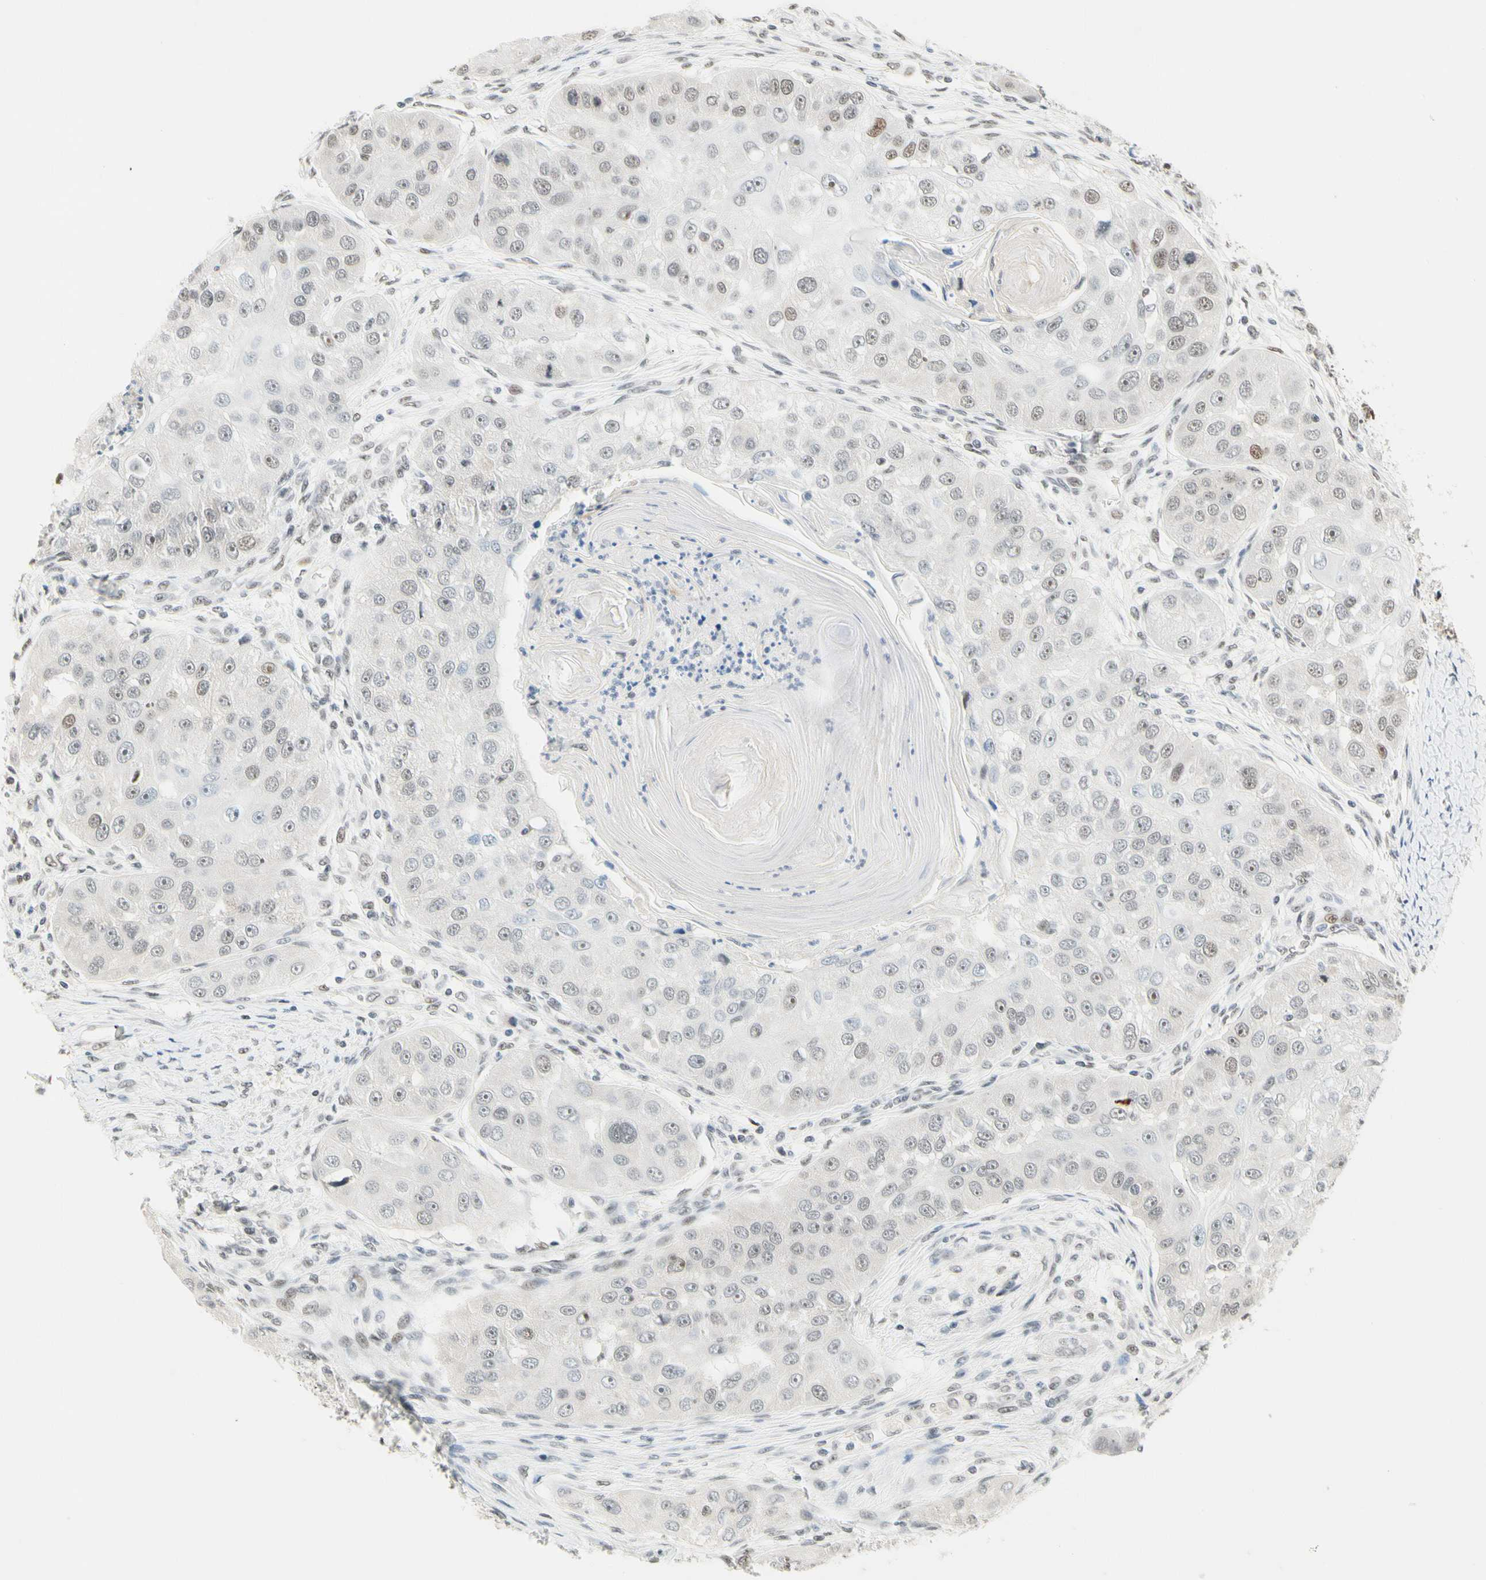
{"staining": {"intensity": "weak", "quantity": "25%-75%", "location": "nuclear"}, "tissue": "head and neck cancer", "cell_type": "Tumor cells", "image_type": "cancer", "snomed": [{"axis": "morphology", "description": "Normal tissue, NOS"}, {"axis": "morphology", "description": "Squamous cell carcinoma, NOS"}, {"axis": "topography", "description": "Skeletal muscle"}, {"axis": "topography", "description": "Head-Neck"}], "caption": "Head and neck cancer (squamous cell carcinoma) stained with a brown dye exhibits weak nuclear positive expression in about 25%-75% of tumor cells.", "gene": "ZSCAN16", "patient": {"sex": "male", "age": 51}}